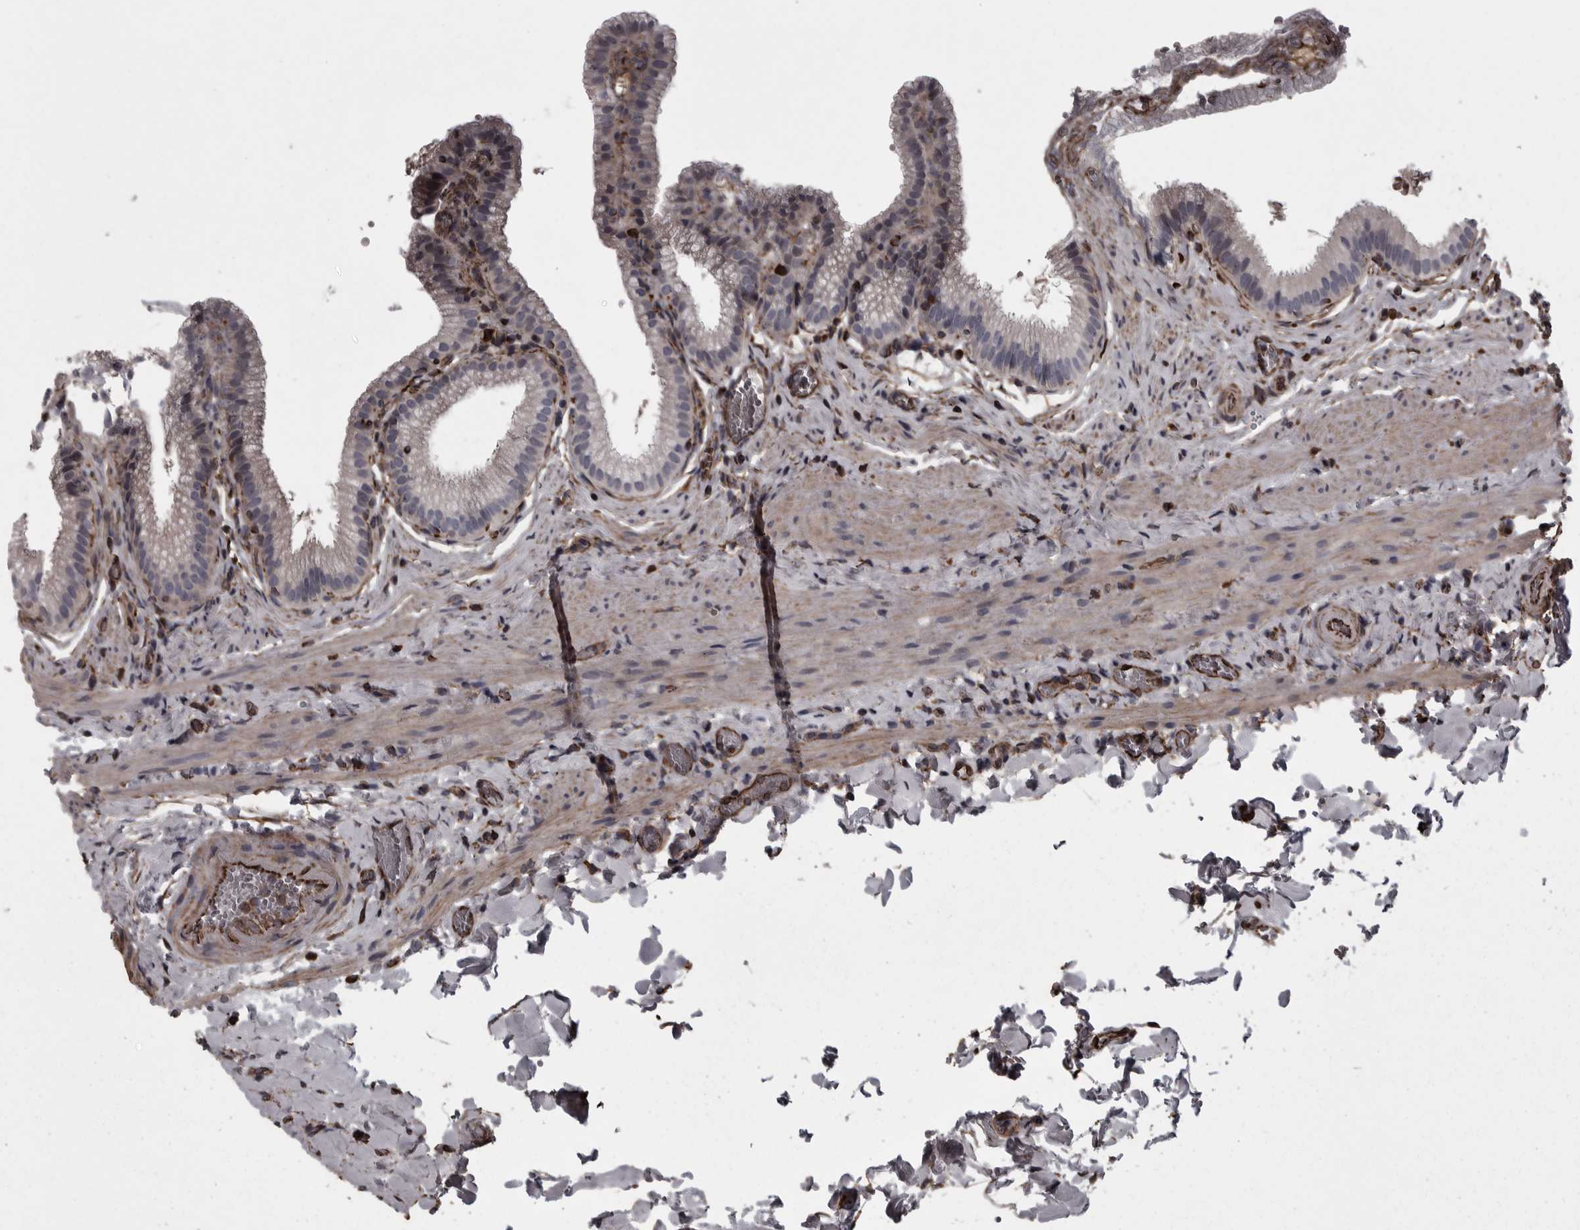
{"staining": {"intensity": "weak", "quantity": "<25%", "location": "cytoplasmic/membranous"}, "tissue": "gallbladder", "cell_type": "Glandular cells", "image_type": "normal", "snomed": [{"axis": "morphology", "description": "Normal tissue, NOS"}, {"axis": "topography", "description": "Gallbladder"}], "caption": "Gallbladder stained for a protein using immunohistochemistry (IHC) reveals no staining glandular cells.", "gene": "FAAP100", "patient": {"sex": "male", "age": 38}}